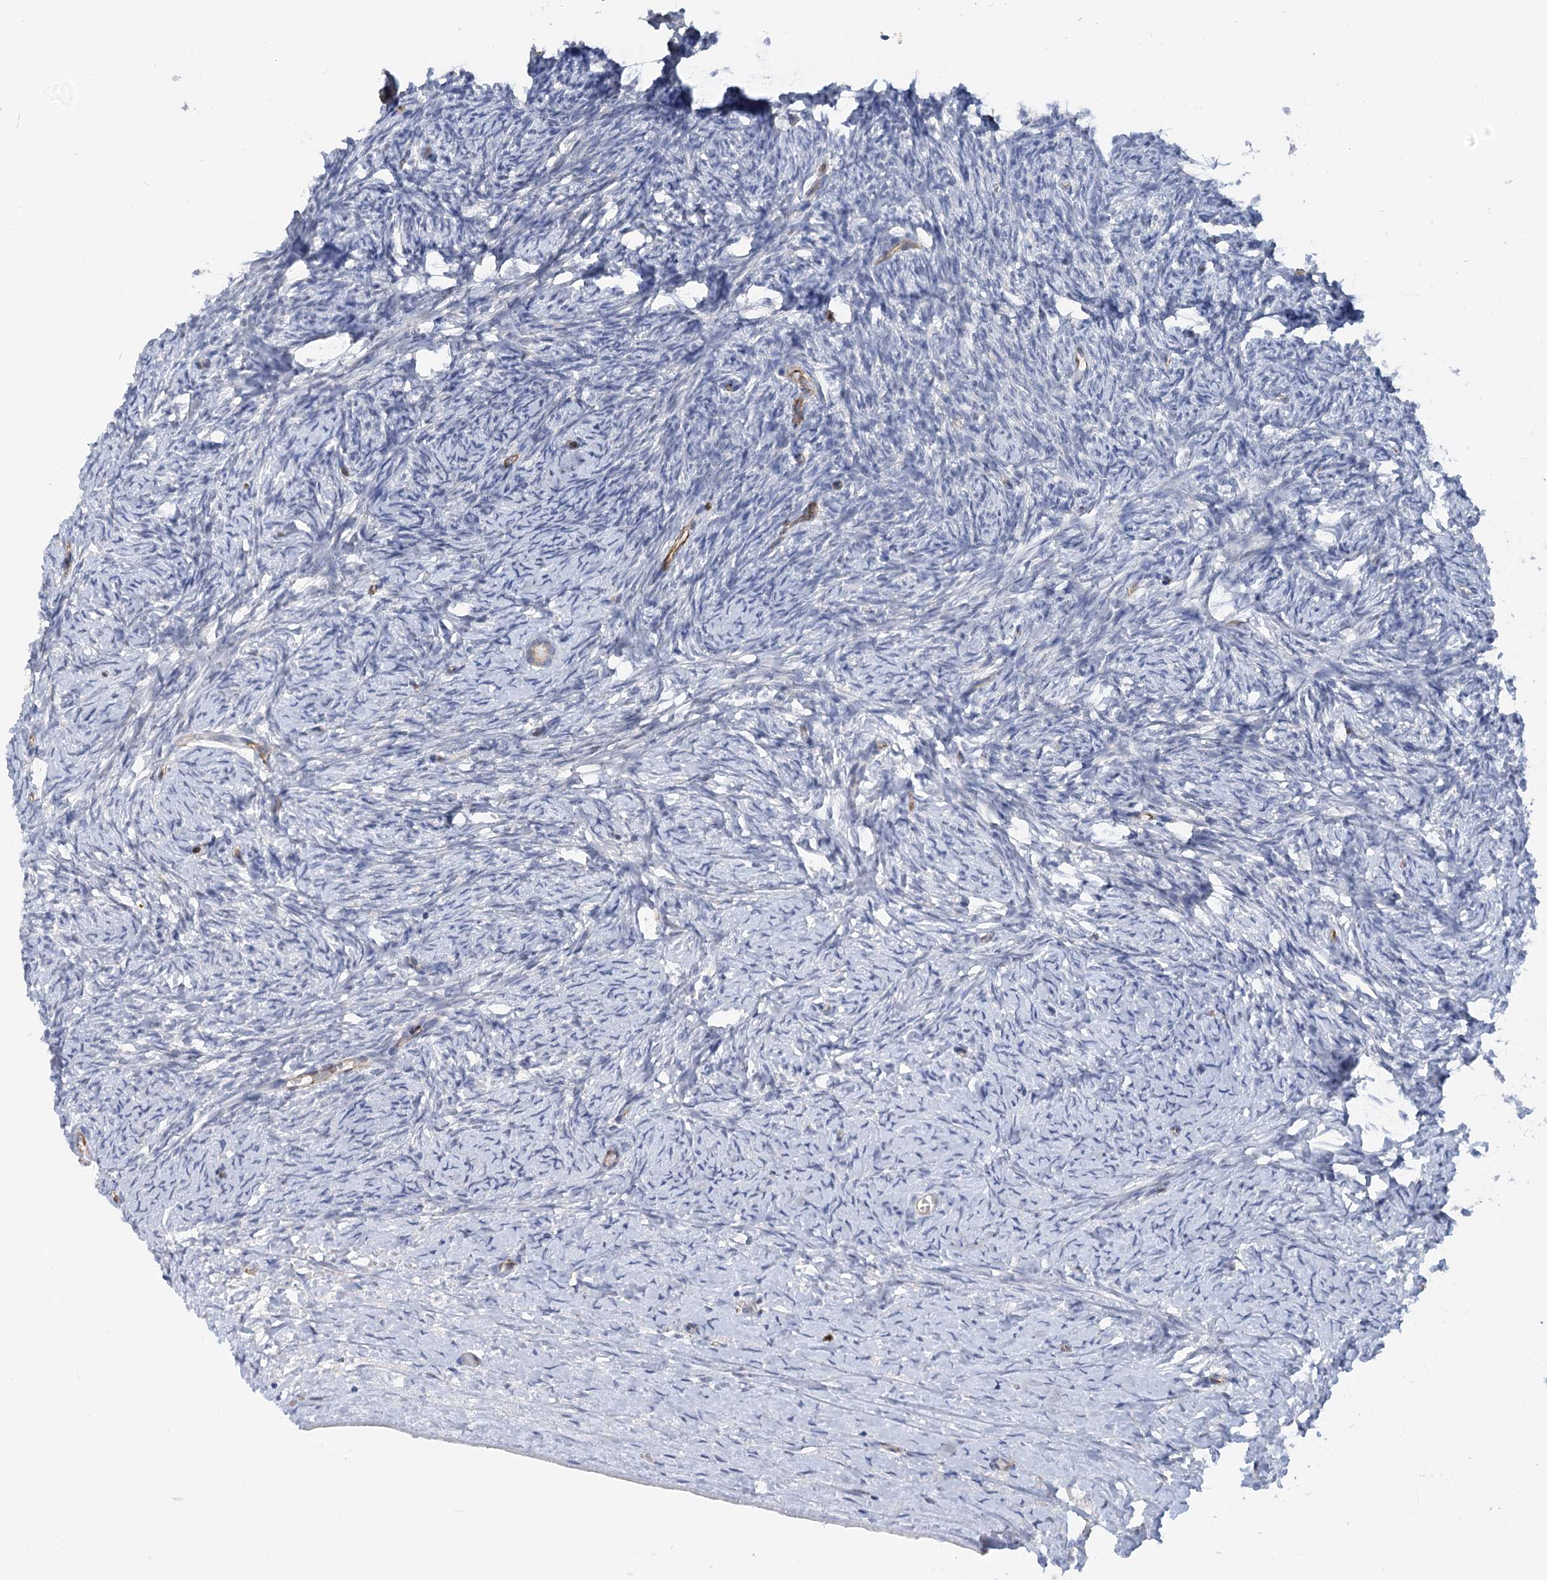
{"staining": {"intensity": "negative", "quantity": "none", "location": "none"}, "tissue": "ovary", "cell_type": "Ovarian stroma cells", "image_type": "normal", "snomed": [{"axis": "morphology", "description": "Normal tissue, NOS"}, {"axis": "morphology", "description": "Developmental malformation"}, {"axis": "topography", "description": "Ovary"}], "caption": "This is a micrograph of IHC staining of benign ovary, which shows no expression in ovarian stroma cells.", "gene": "NELL2", "patient": {"sex": "female", "age": 39}}